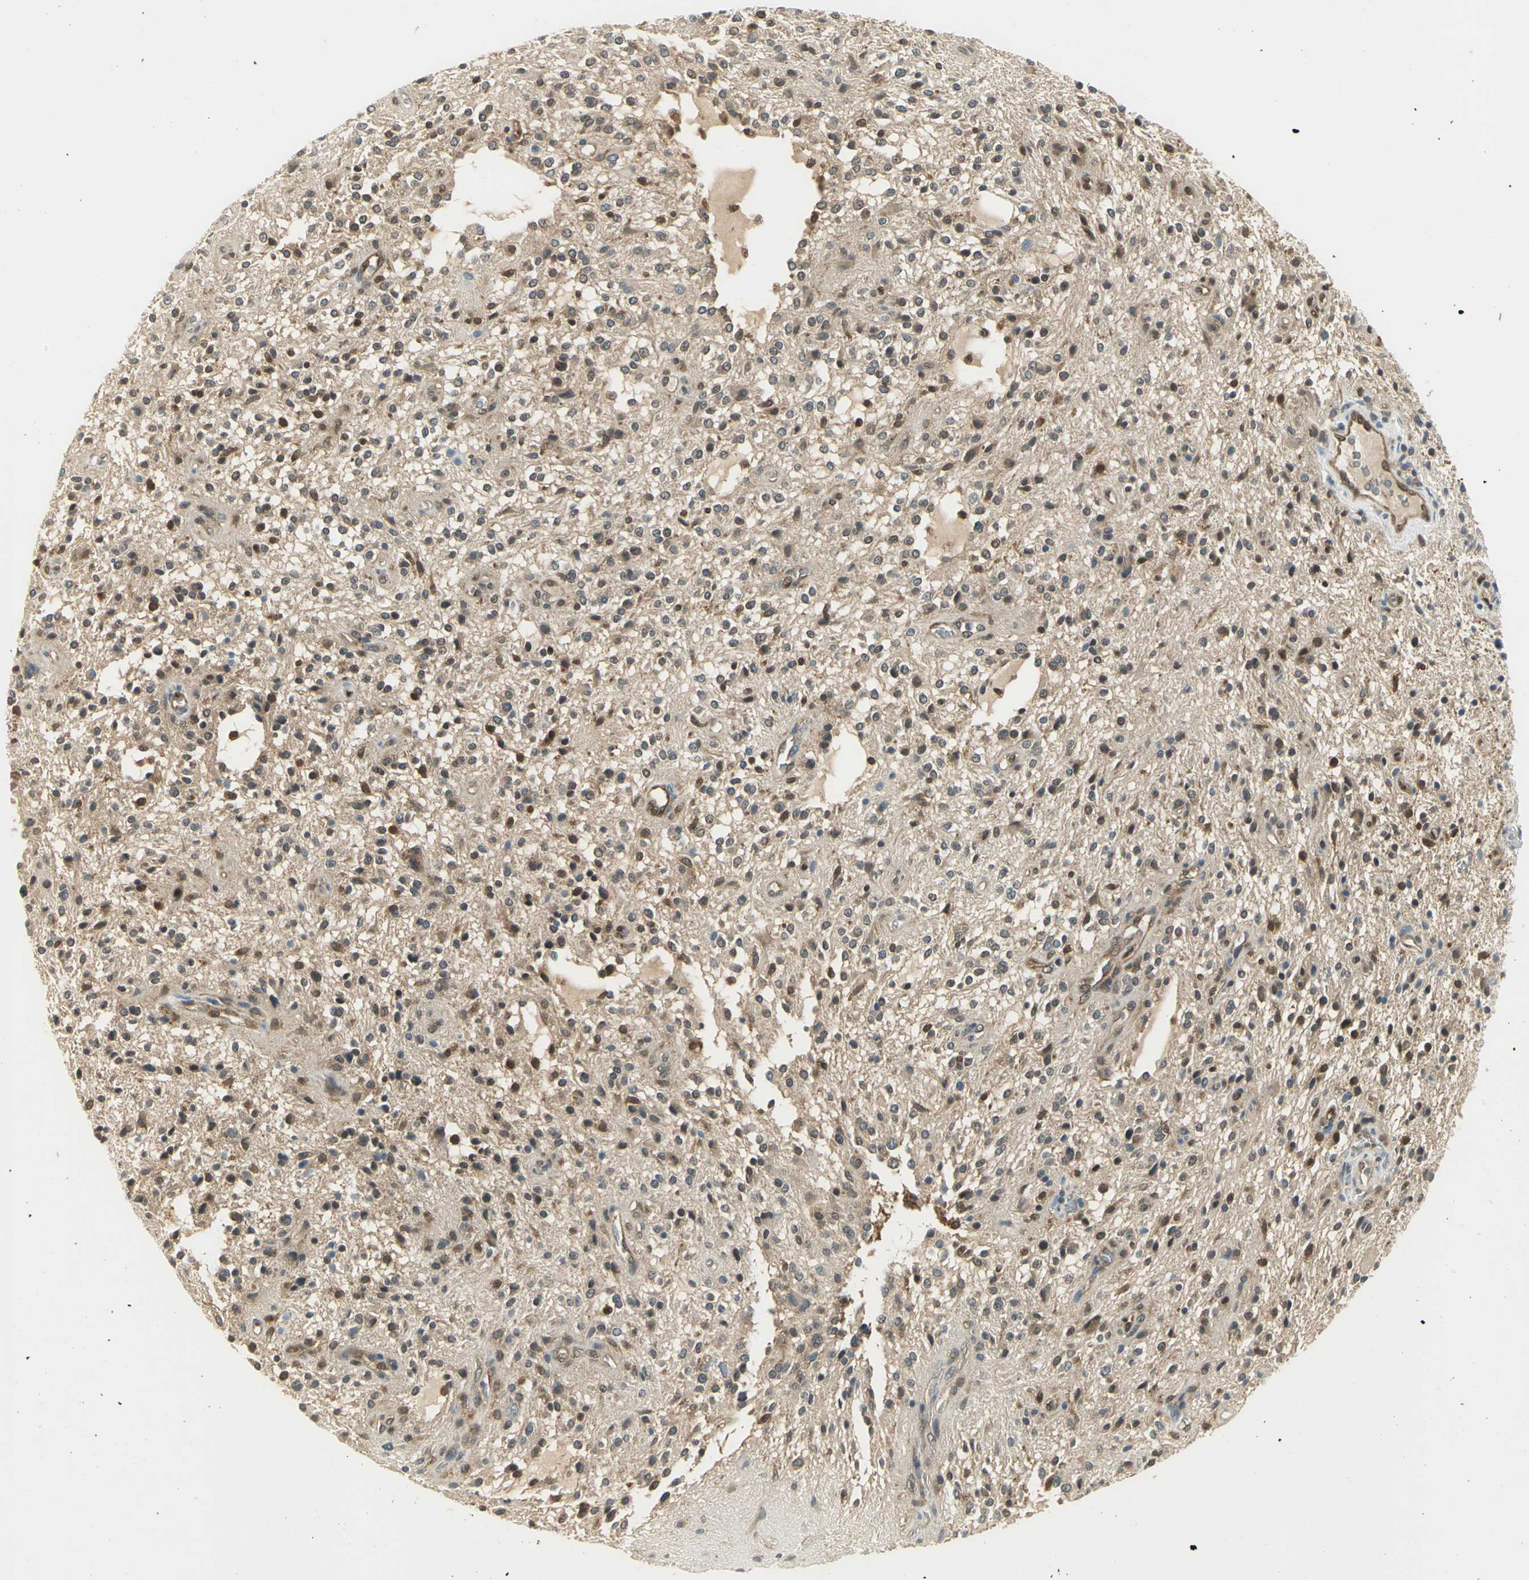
{"staining": {"intensity": "moderate", "quantity": ">75%", "location": "cytoplasmic/membranous,nuclear"}, "tissue": "glioma", "cell_type": "Tumor cells", "image_type": "cancer", "snomed": [{"axis": "morphology", "description": "Glioma, malignant, NOS"}, {"axis": "topography", "description": "Cerebellum"}], "caption": "A brown stain highlights moderate cytoplasmic/membranous and nuclear expression of a protein in human glioma tumor cells. The staining was performed using DAB (3,3'-diaminobenzidine) to visualize the protein expression in brown, while the nuclei were stained in blue with hematoxylin (Magnification: 20x).", "gene": "FYN", "patient": {"sex": "female", "age": 10}}